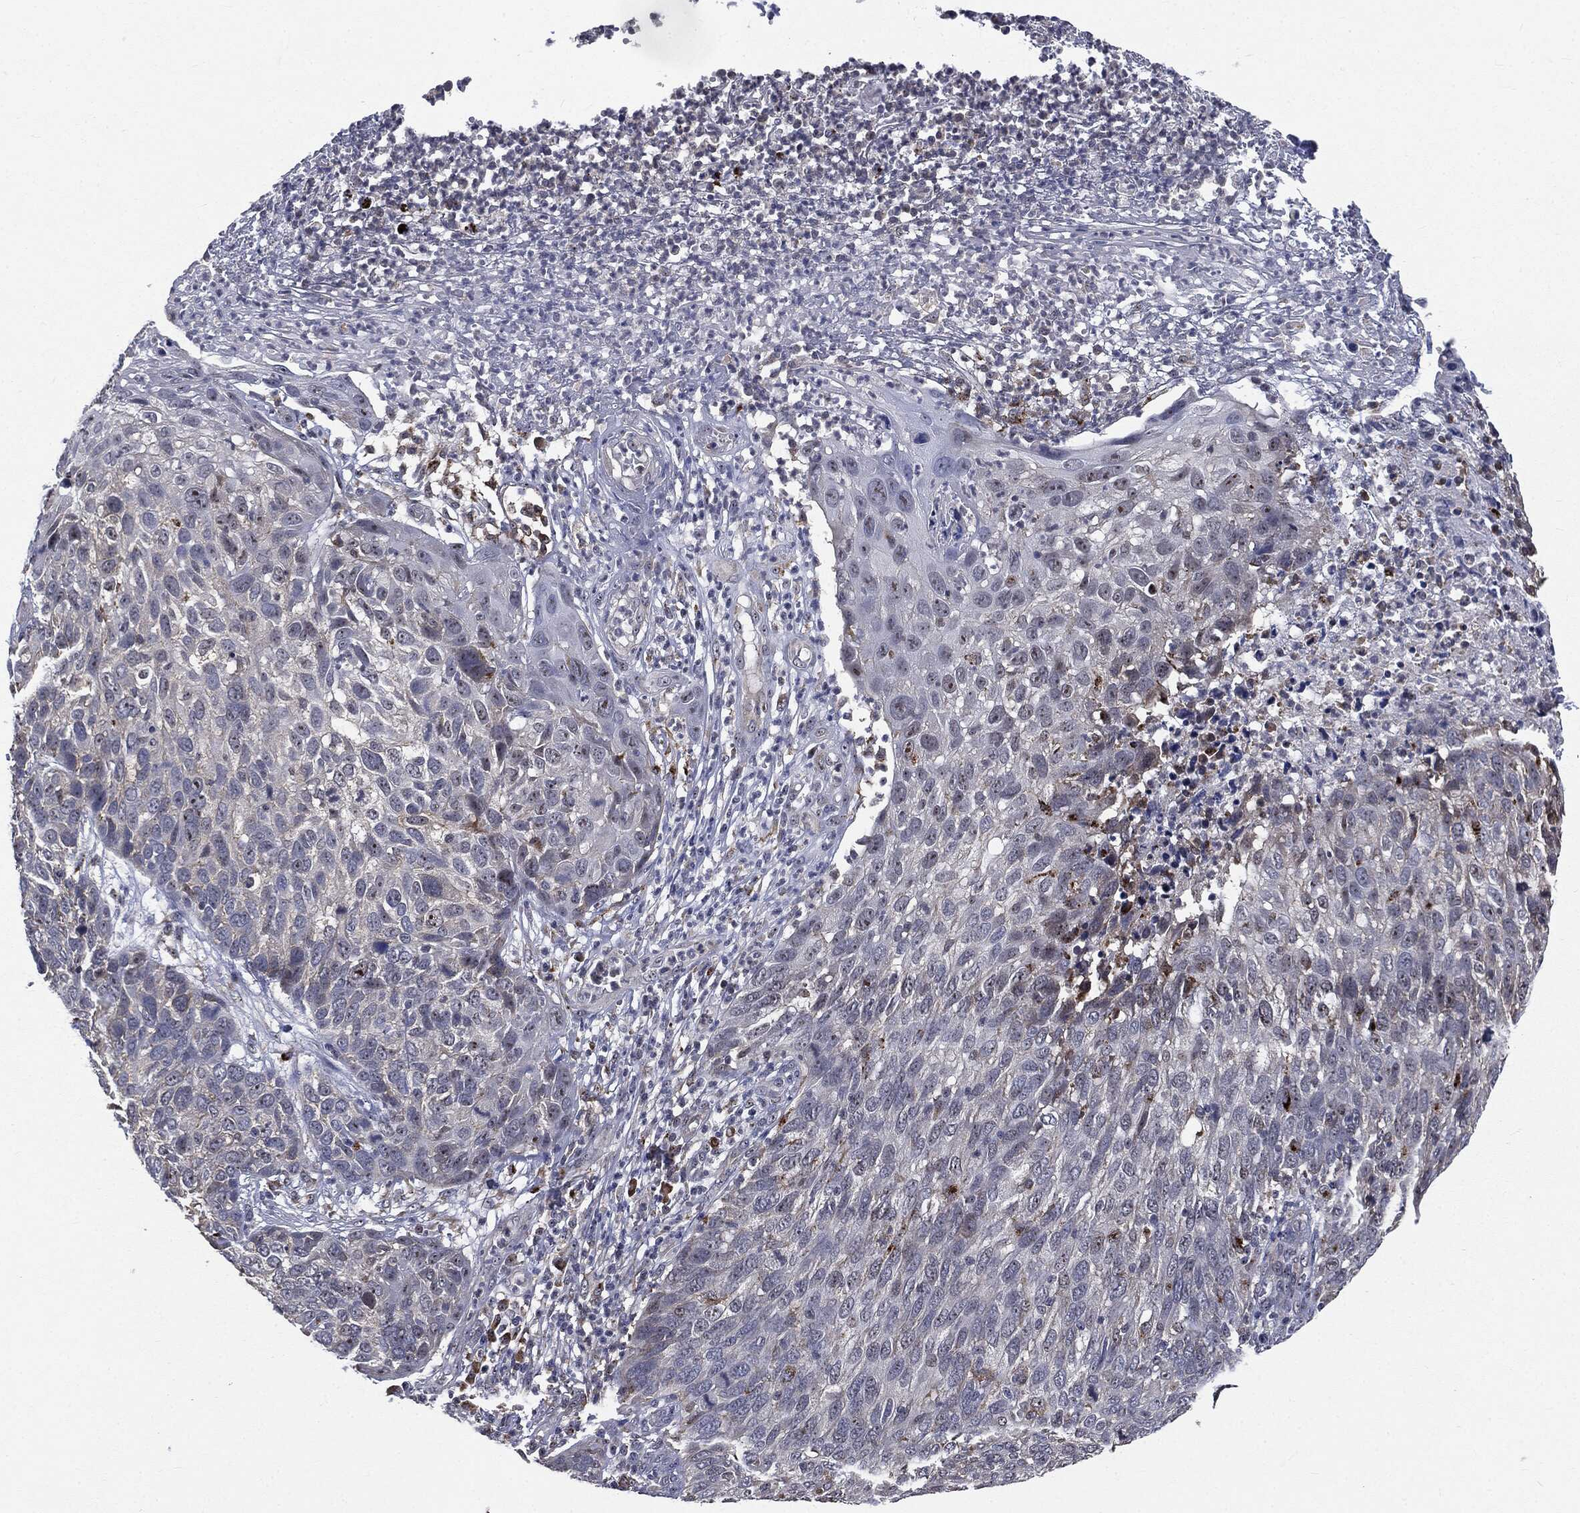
{"staining": {"intensity": "negative", "quantity": "none", "location": "none"}, "tissue": "skin cancer", "cell_type": "Tumor cells", "image_type": "cancer", "snomed": [{"axis": "morphology", "description": "Squamous cell carcinoma, NOS"}, {"axis": "topography", "description": "Skin"}], "caption": "Image shows no significant protein expression in tumor cells of skin cancer (squamous cell carcinoma).", "gene": "TRMT1L", "patient": {"sex": "male", "age": 92}}